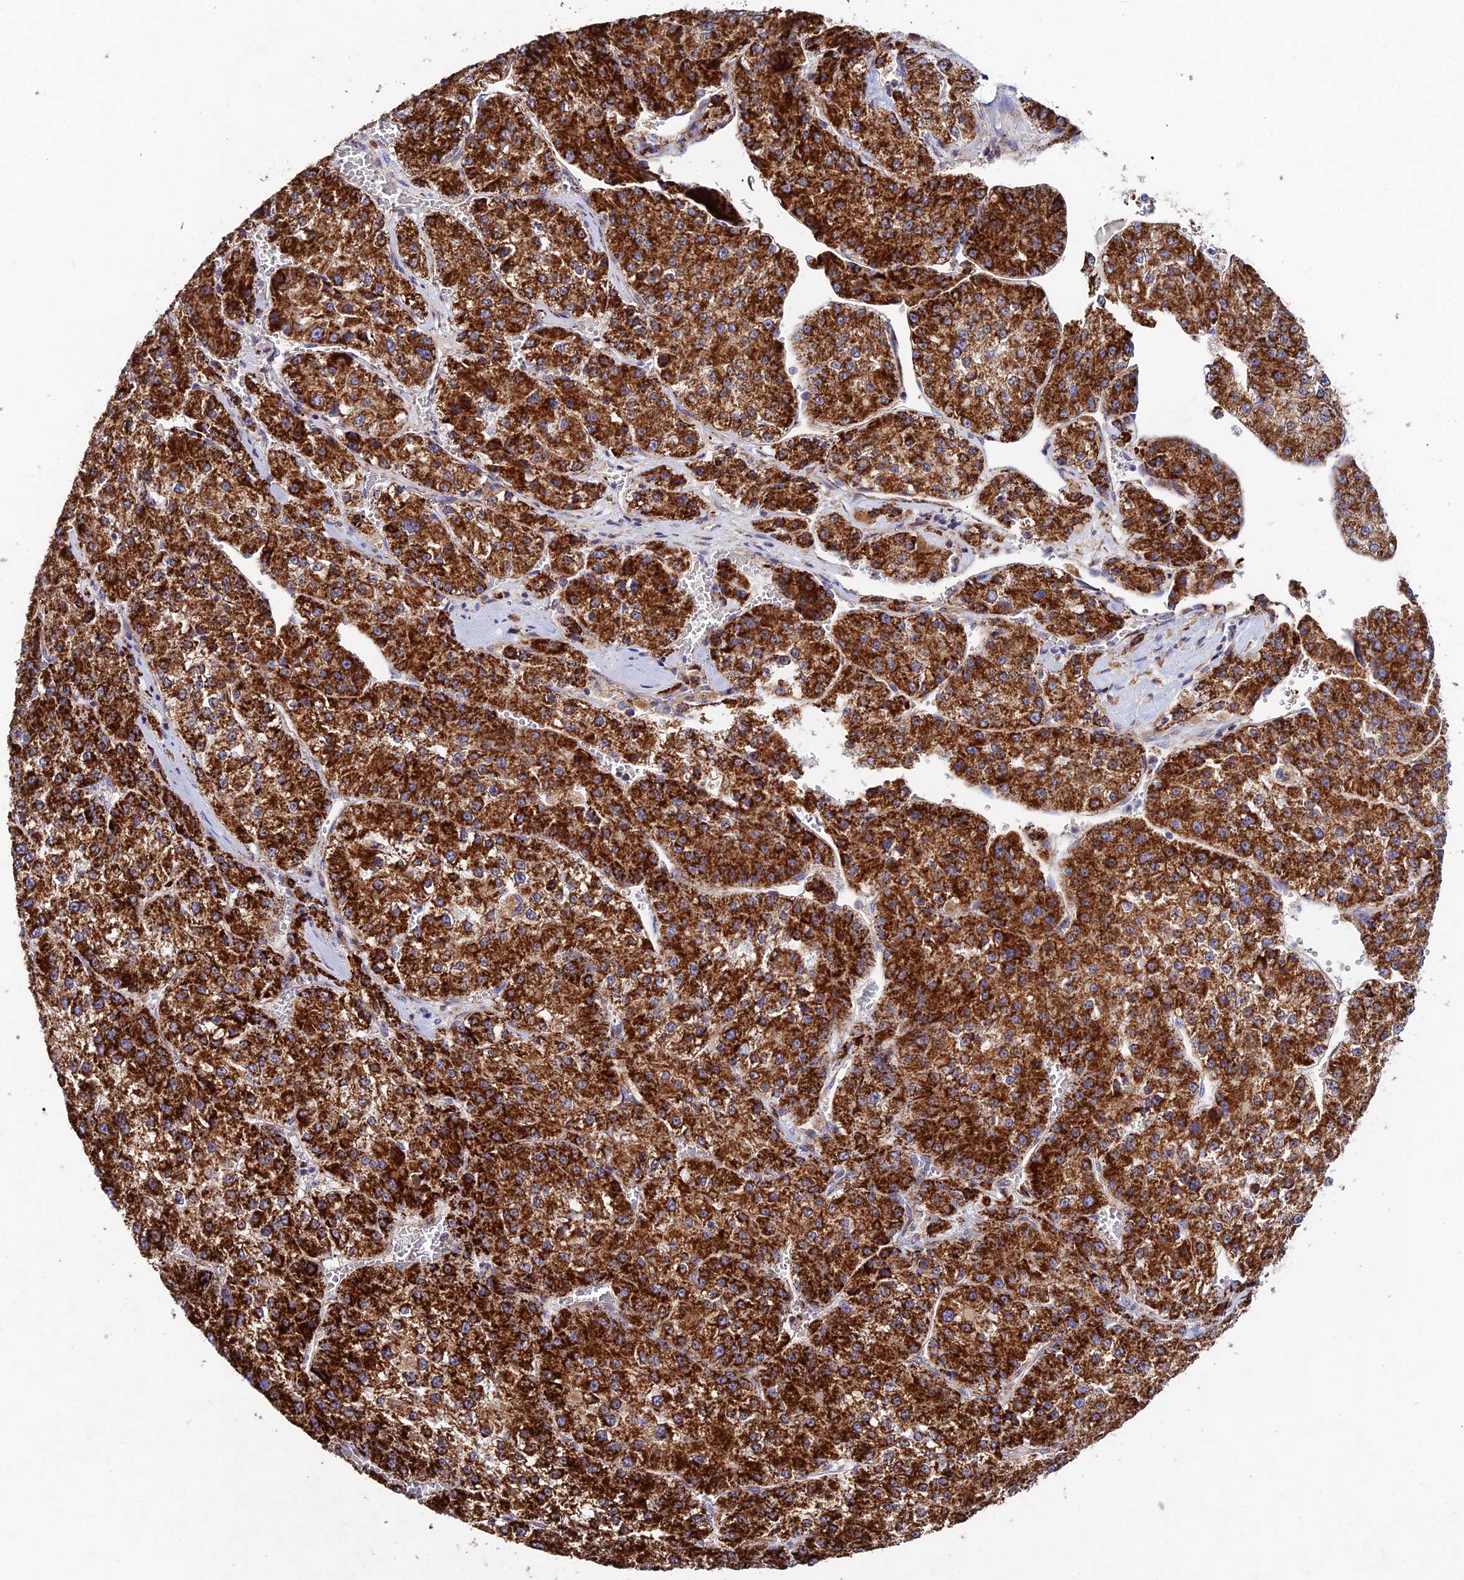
{"staining": {"intensity": "strong", "quantity": ">75%", "location": "cytoplasmic/membranous"}, "tissue": "liver cancer", "cell_type": "Tumor cells", "image_type": "cancer", "snomed": [{"axis": "morphology", "description": "Carcinoma, Hepatocellular, NOS"}, {"axis": "topography", "description": "Liver"}], "caption": "This is an image of immunohistochemistry (IHC) staining of liver hepatocellular carcinoma, which shows strong positivity in the cytoplasmic/membranous of tumor cells.", "gene": "KHDC3L", "patient": {"sex": "female", "age": 73}}